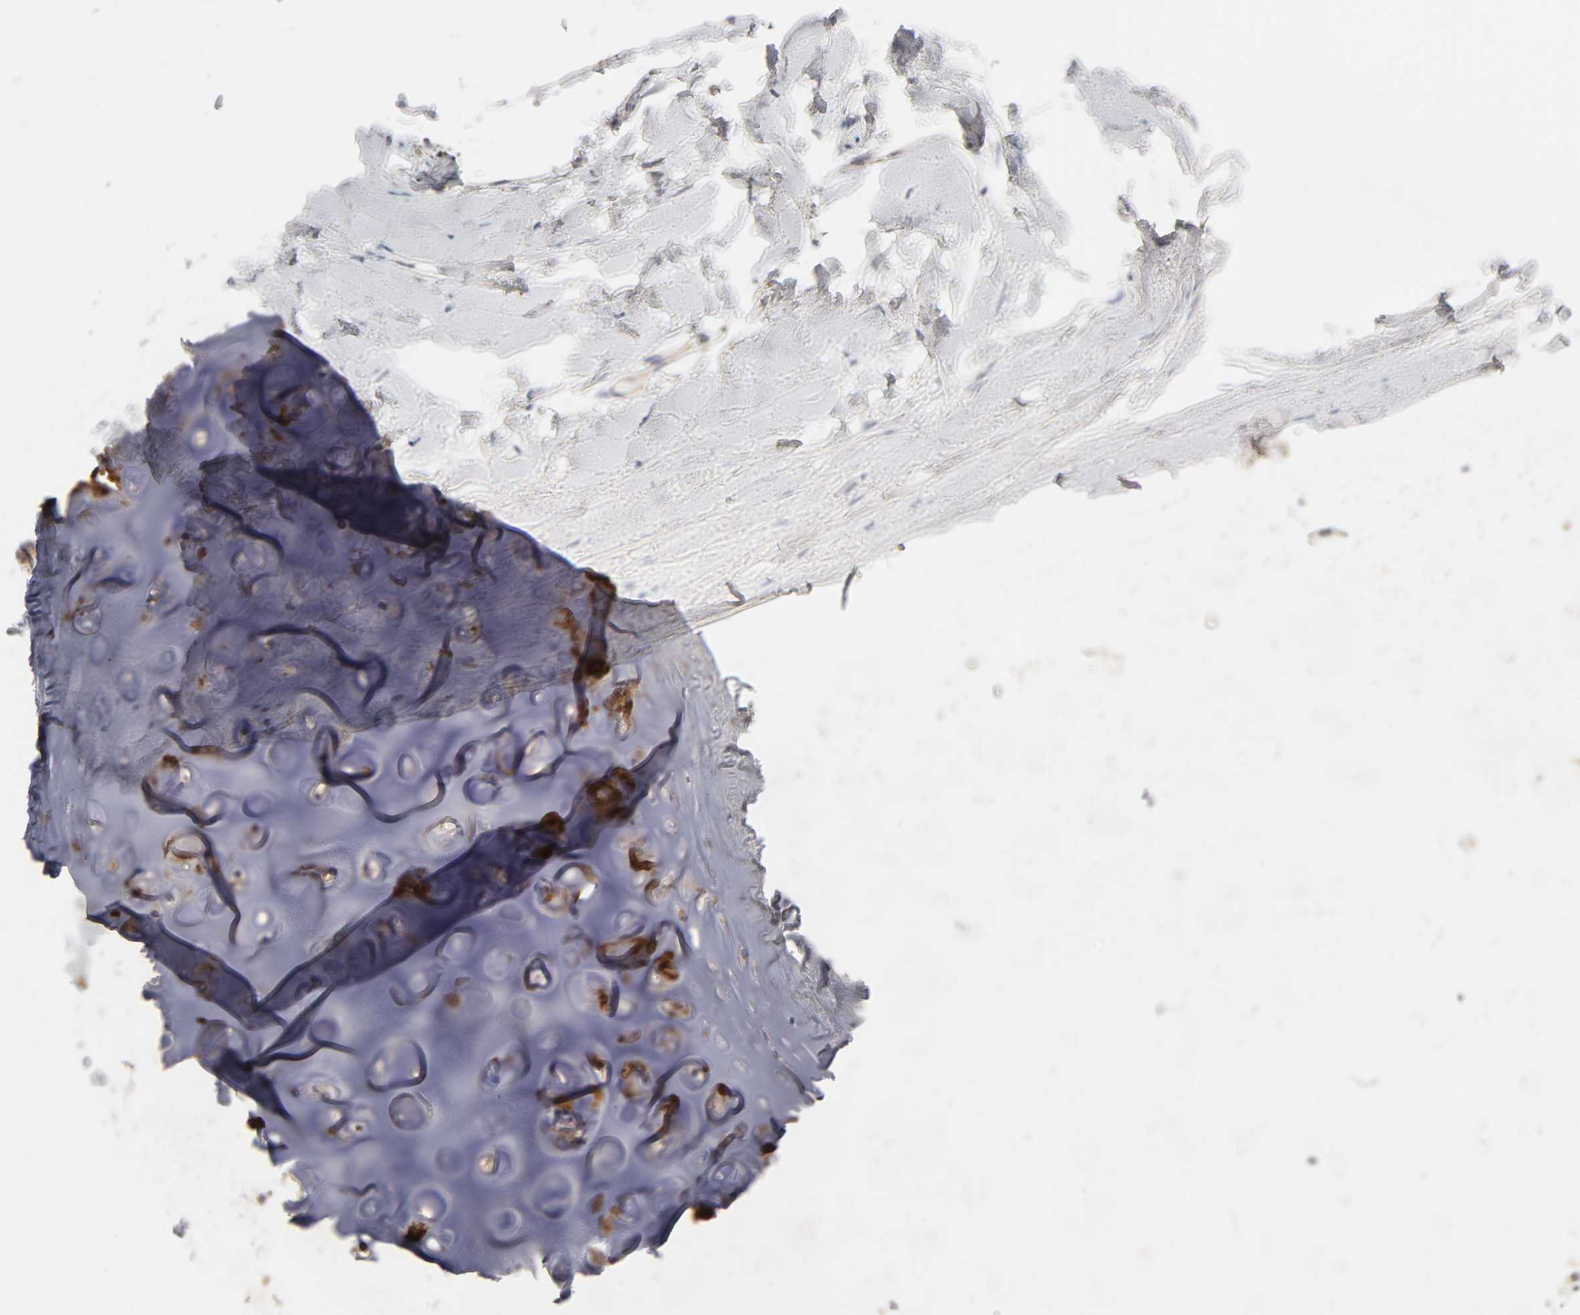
{"staining": {"intensity": "weak", "quantity": ">75%", "location": "cytoplasmic/membranous"}, "tissue": "adipose tissue", "cell_type": "Adipocytes", "image_type": "normal", "snomed": [{"axis": "morphology", "description": "Normal tissue, NOS"}, {"axis": "topography", "description": "Cartilage tissue"}, {"axis": "topography", "description": "Bronchus"}], "caption": "IHC of benign adipose tissue shows low levels of weak cytoplasmic/membranous positivity in about >75% of adipocytes. IHC stains the protein in brown and the nuclei are stained blue.", "gene": "IL4R", "patient": {"sex": "female", "age": 73}}